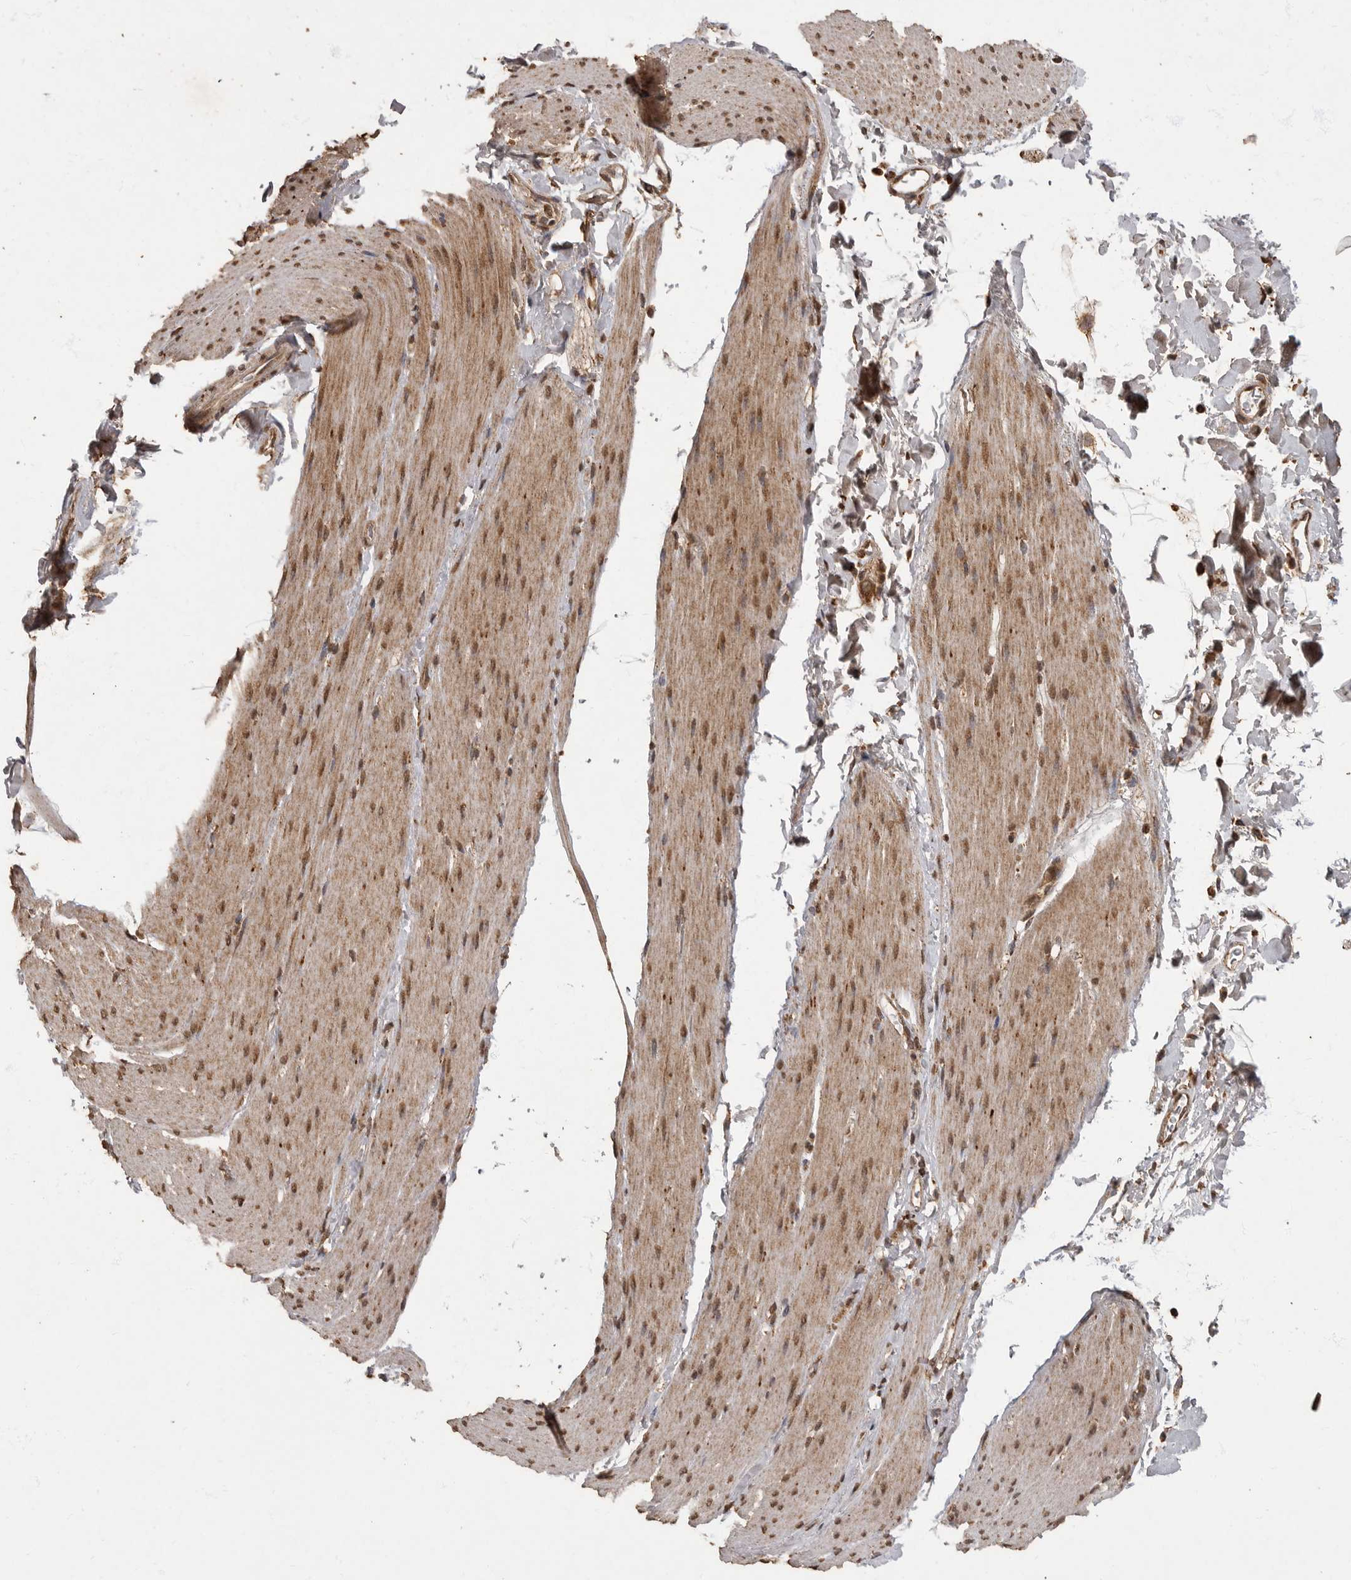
{"staining": {"intensity": "moderate", "quantity": ">75%", "location": "cytoplasmic/membranous,nuclear"}, "tissue": "smooth muscle", "cell_type": "Smooth muscle cells", "image_type": "normal", "snomed": [{"axis": "morphology", "description": "Normal tissue, NOS"}, {"axis": "topography", "description": "Smooth muscle"}, {"axis": "topography", "description": "Small intestine"}], "caption": "Moderate cytoplasmic/membranous,nuclear protein staining is appreciated in about >75% of smooth muscle cells in smooth muscle.", "gene": "MAFG", "patient": {"sex": "female", "age": 84}}